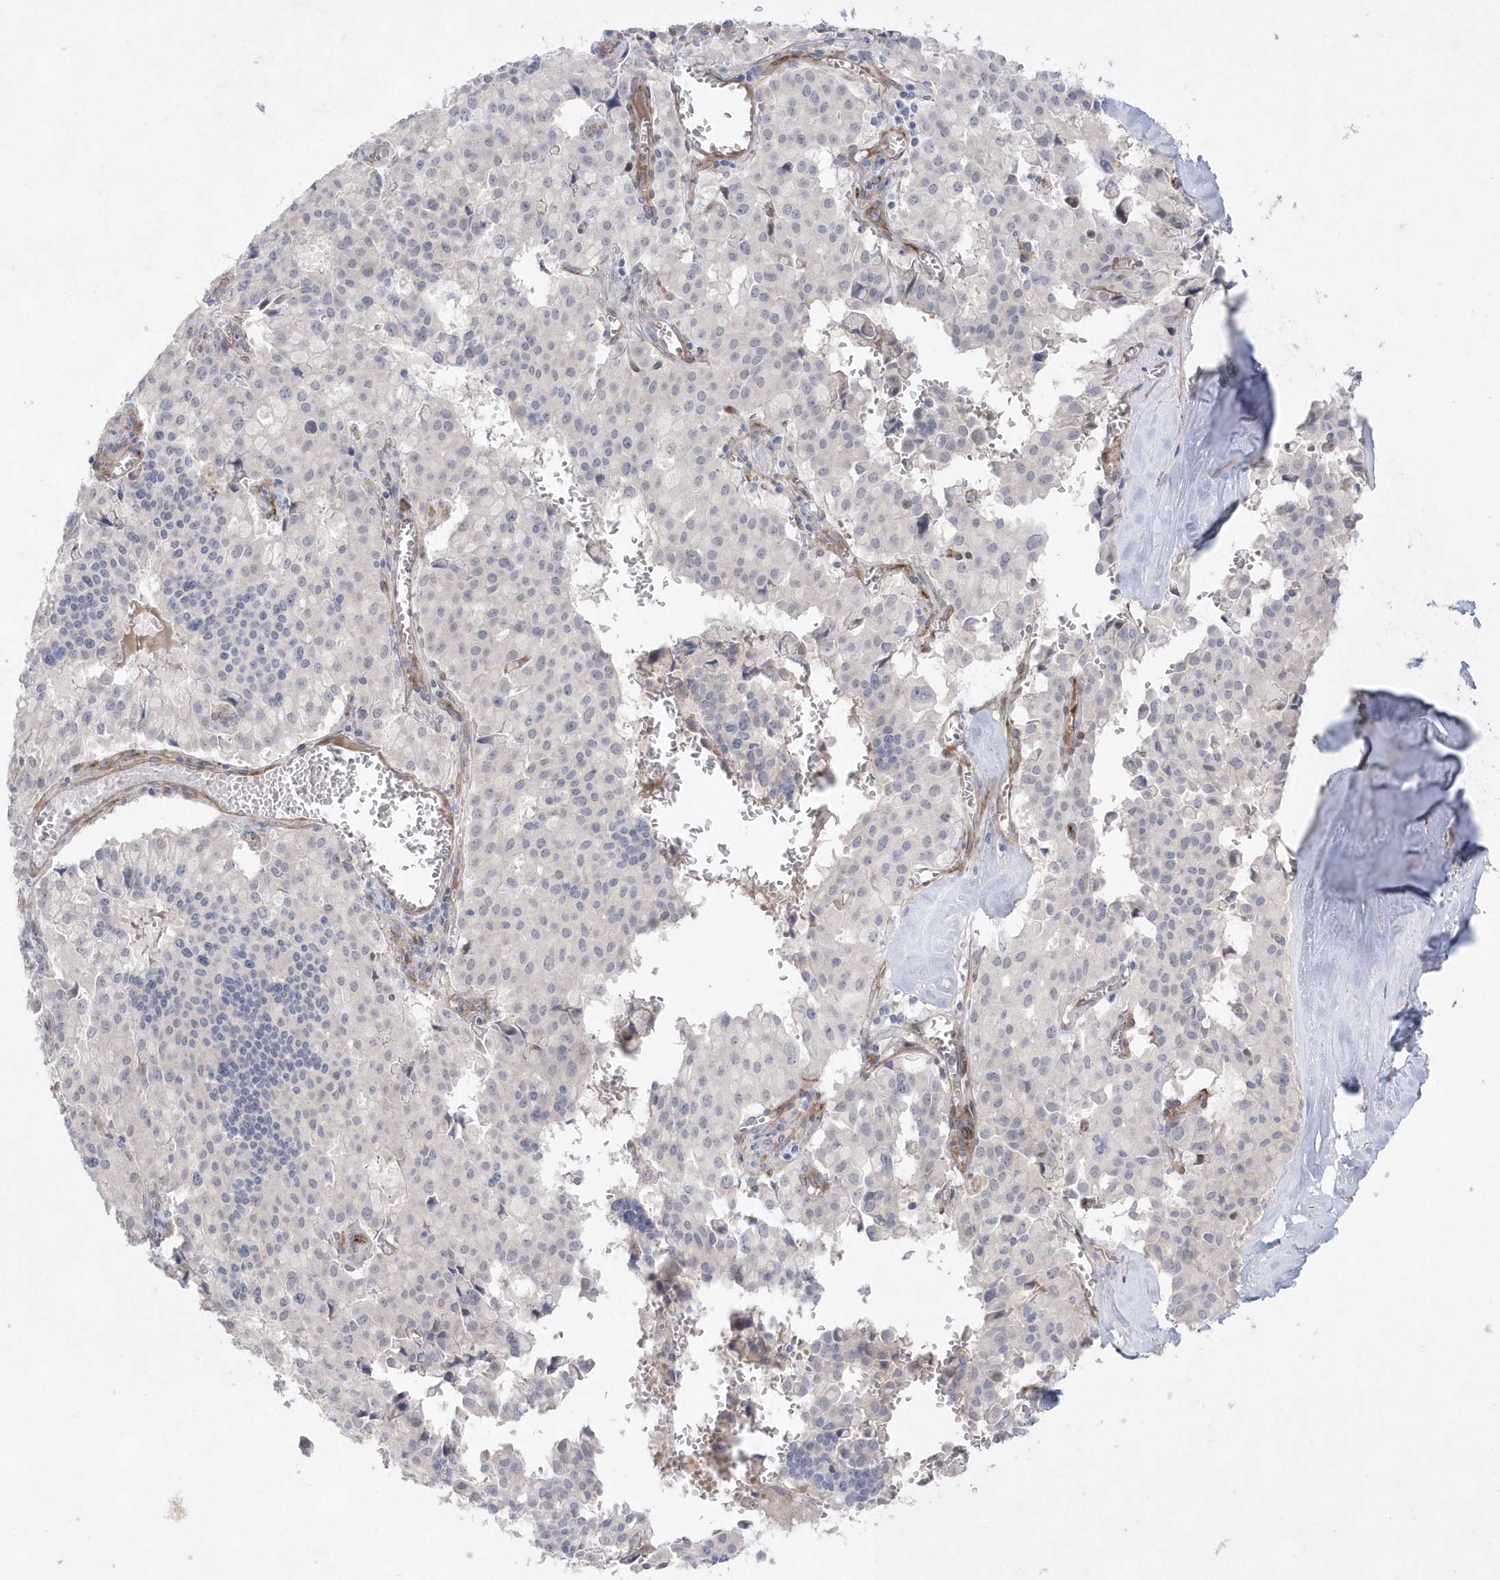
{"staining": {"intensity": "negative", "quantity": "none", "location": "none"}, "tissue": "pancreatic cancer", "cell_type": "Tumor cells", "image_type": "cancer", "snomed": [{"axis": "morphology", "description": "Adenocarcinoma, NOS"}, {"axis": "topography", "description": "Pancreas"}], "caption": "Histopathology image shows no significant protein staining in tumor cells of pancreatic adenocarcinoma. Nuclei are stained in blue.", "gene": "TMEM132B", "patient": {"sex": "male", "age": 65}}